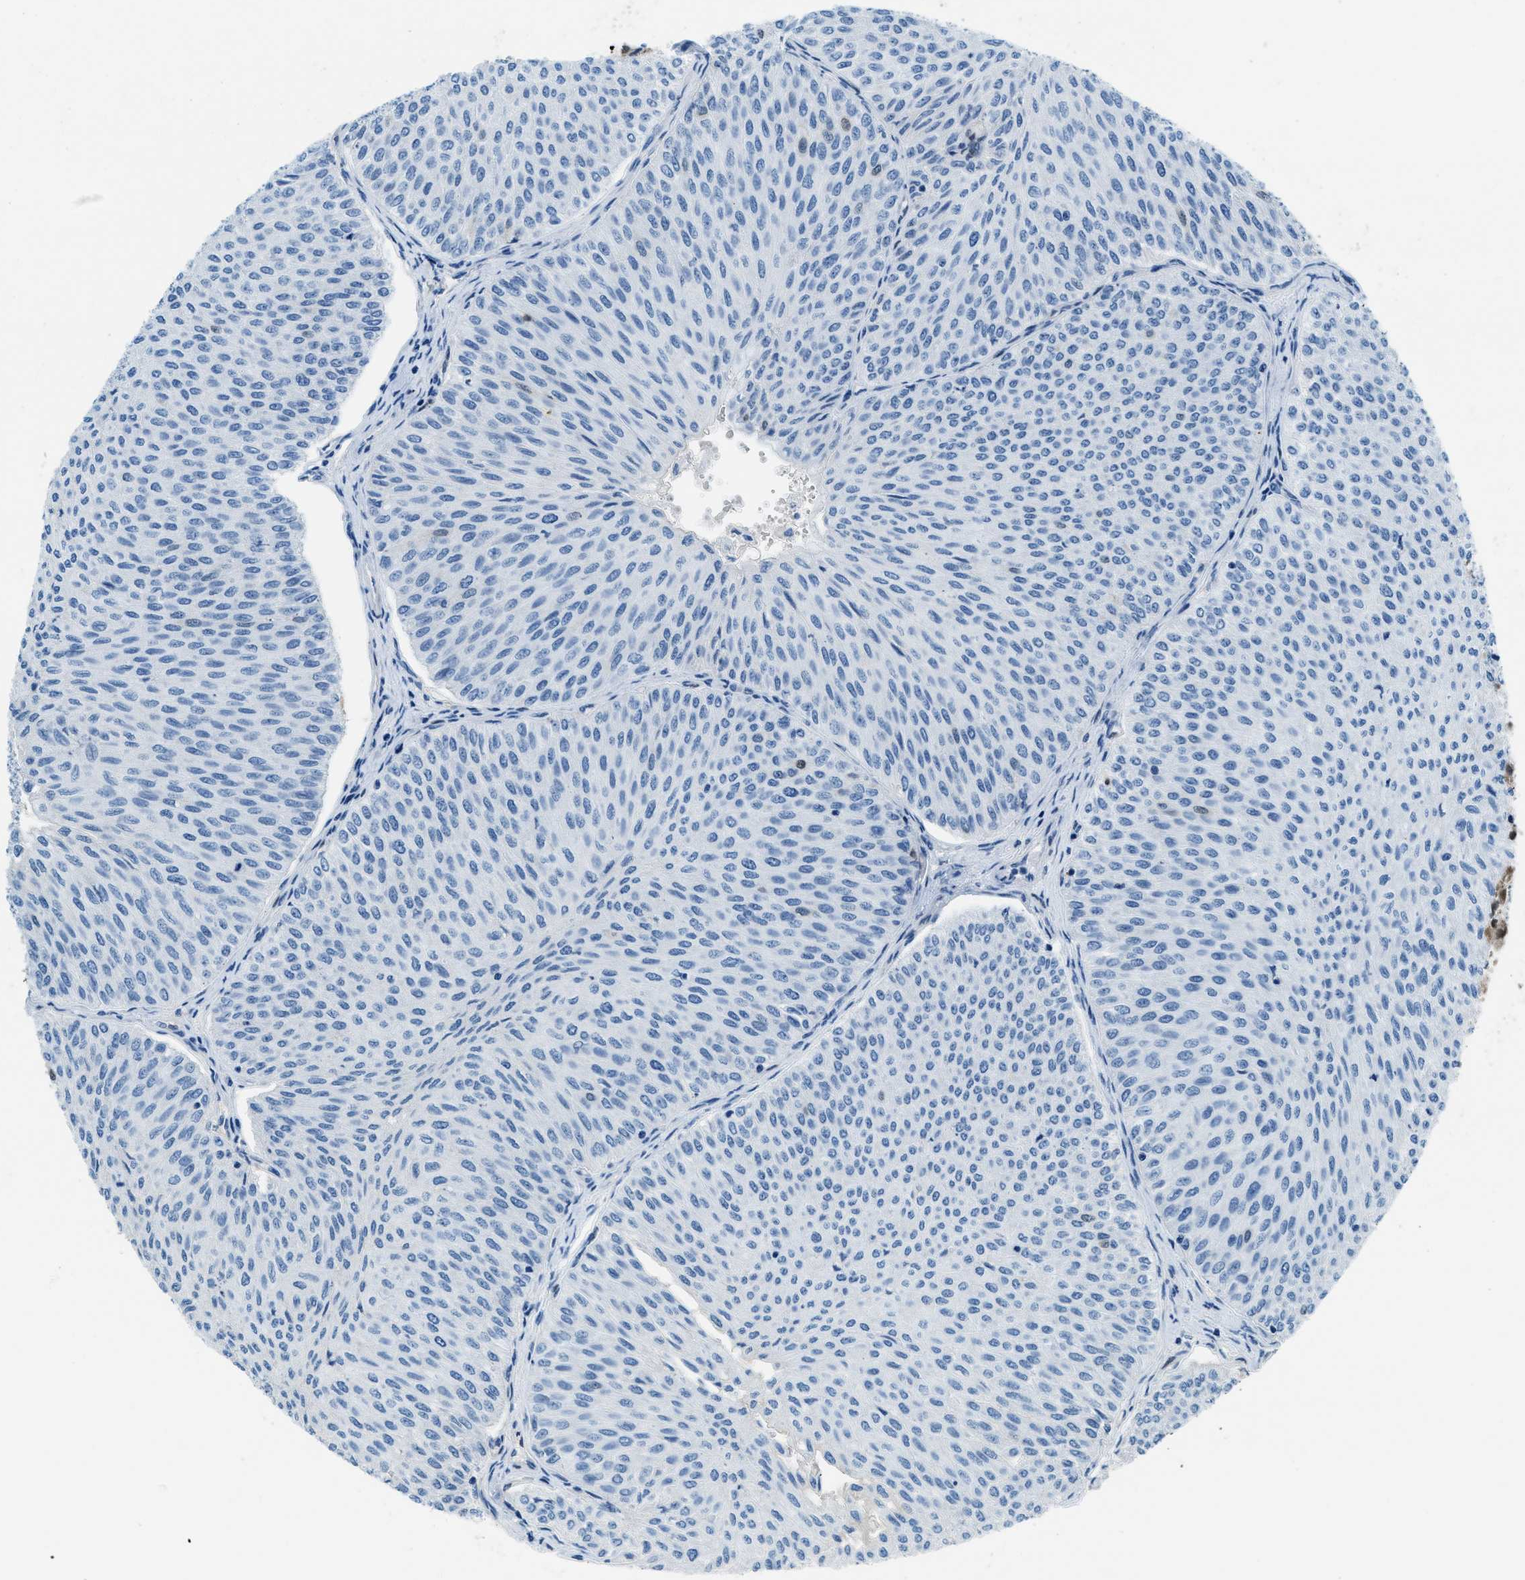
{"staining": {"intensity": "moderate", "quantity": "<25%", "location": "nuclear"}, "tissue": "urothelial cancer", "cell_type": "Tumor cells", "image_type": "cancer", "snomed": [{"axis": "morphology", "description": "Urothelial carcinoma, Low grade"}, {"axis": "topography", "description": "Urinary bladder"}], "caption": "Urothelial carcinoma (low-grade) stained with DAB immunohistochemistry exhibits low levels of moderate nuclear expression in about <25% of tumor cells. (Brightfield microscopy of DAB IHC at high magnification).", "gene": "OGFR", "patient": {"sex": "male", "age": 78}}